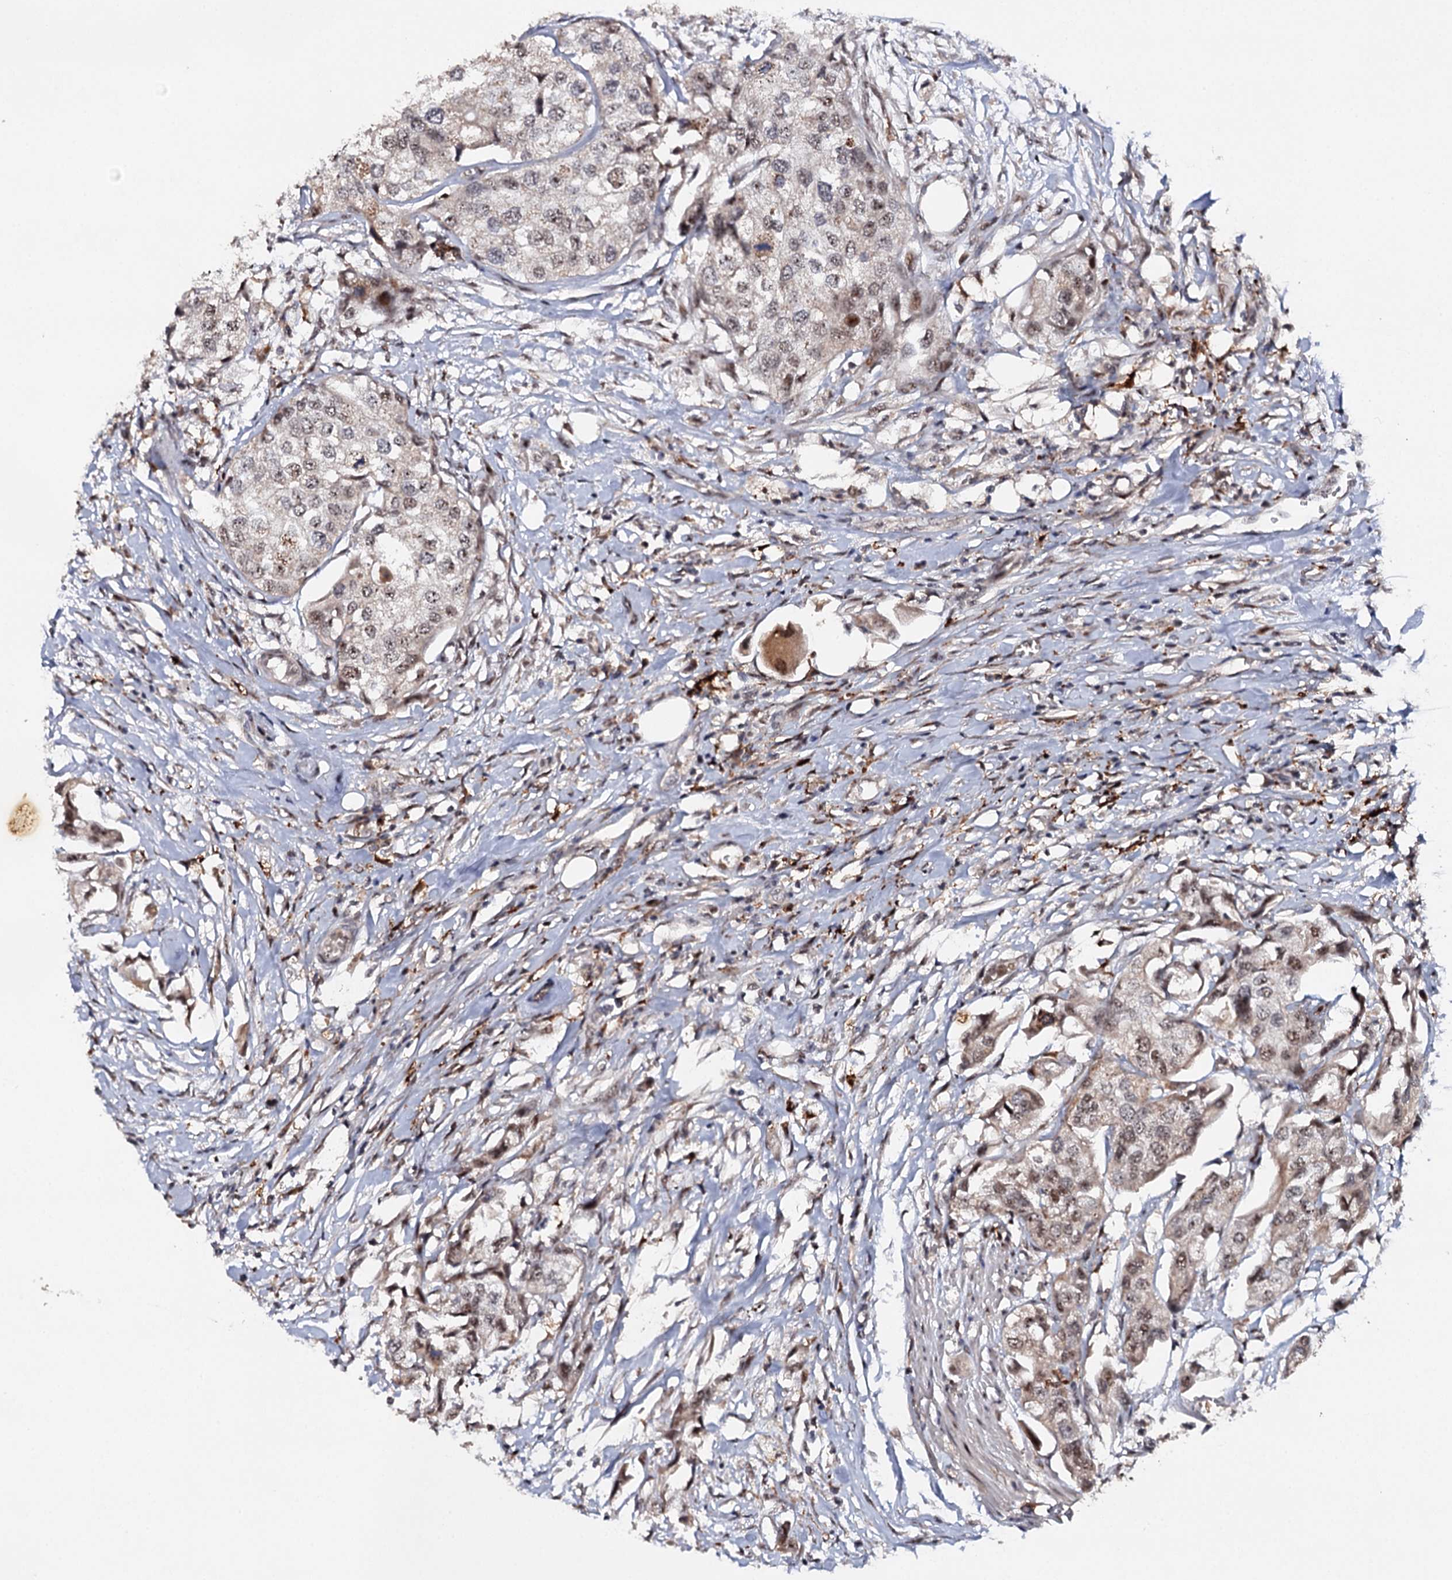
{"staining": {"intensity": "moderate", "quantity": "<25%", "location": "nuclear"}, "tissue": "urothelial cancer", "cell_type": "Tumor cells", "image_type": "cancer", "snomed": [{"axis": "morphology", "description": "Urothelial carcinoma, High grade"}, {"axis": "topography", "description": "Urinary bladder"}], "caption": "Immunohistochemical staining of human urothelial cancer reveals low levels of moderate nuclear protein staining in about <25% of tumor cells.", "gene": "BUD13", "patient": {"sex": "male", "age": 64}}